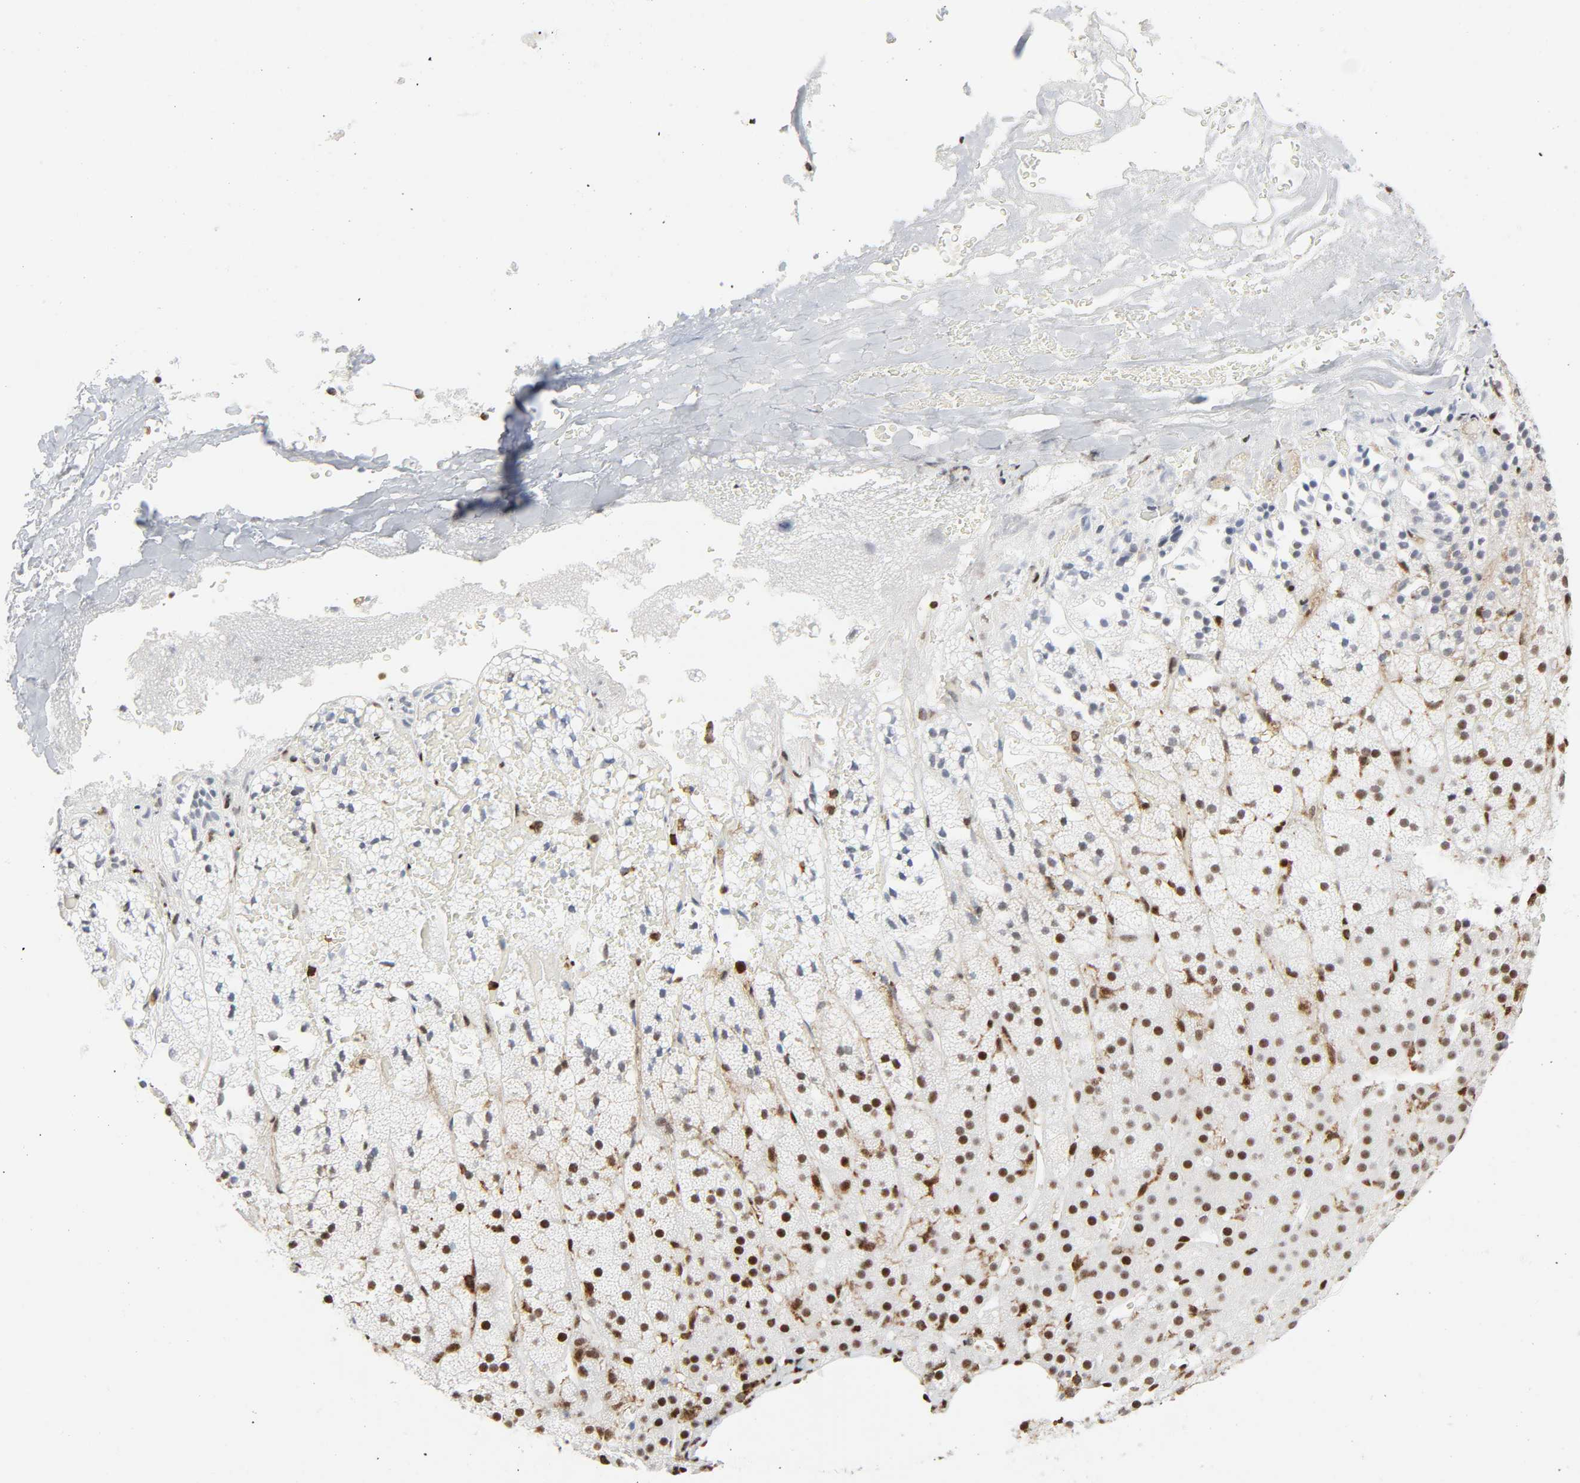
{"staining": {"intensity": "moderate", "quantity": ">75%", "location": "nuclear"}, "tissue": "adrenal gland", "cell_type": "Glandular cells", "image_type": "normal", "snomed": [{"axis": "morphology", "description": "Normal tissue, NOS"}, {"axis": "topography", "description": "Adrenal gland"}], "caption": "Glandular cells demonstrate moderate nuclear positivity in about >75% of cells in benign adrenal gland. The protein is shown in brown color, while the nuclei are stained blue.", "gene": "WAS", "patient": {"sex": "male", "age": 35}}